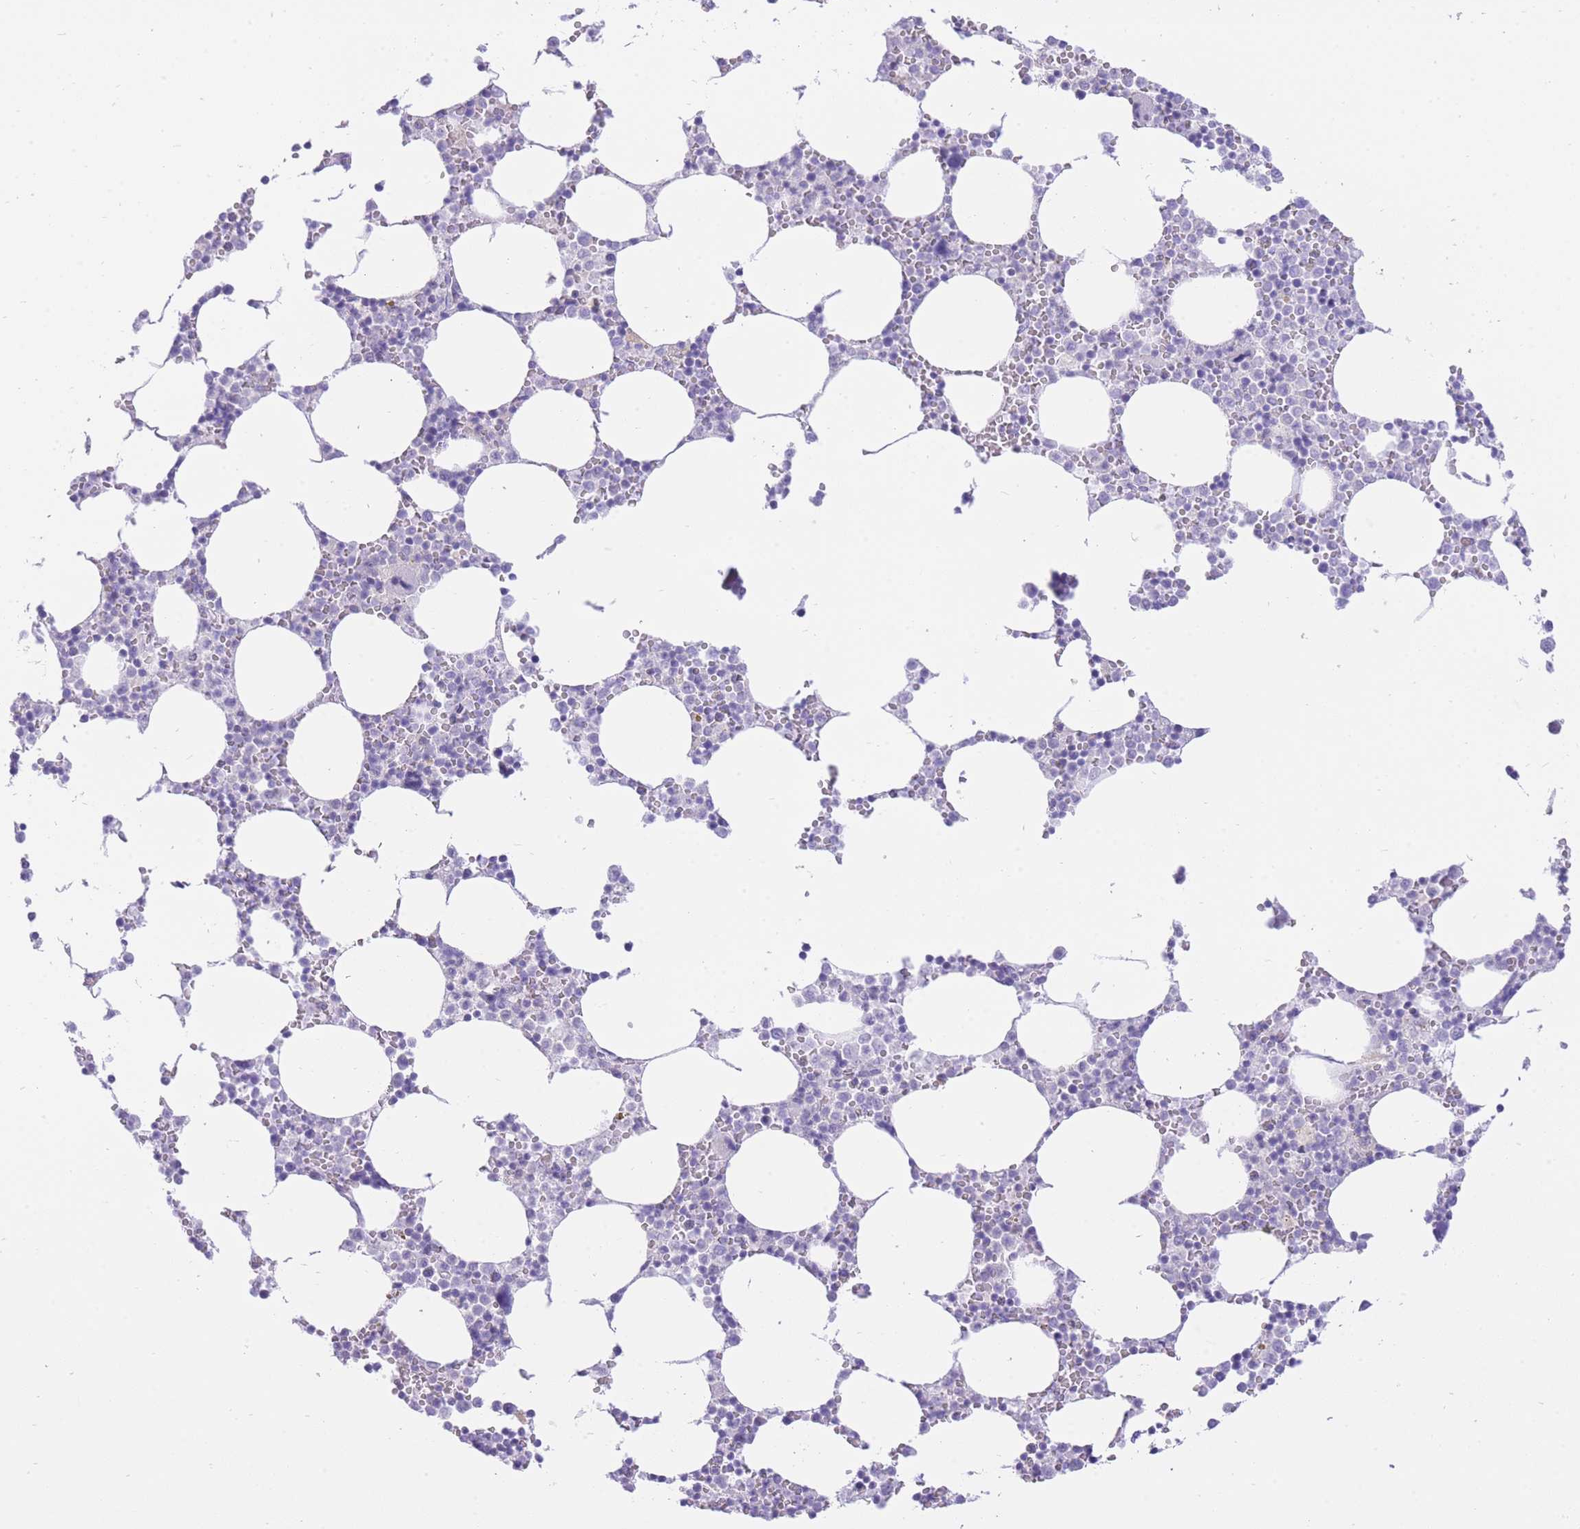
{"staining": {"intensity": "negative", "quantity": "none", "location": "none"}, "tissue": "bone marrow", "cell_type": "Hematopoietic cells", "image_type": "normal", "snomed": [{"axis": "morphology", "description": "Normal tissue, NOS"}, {"axis": "topography", "description": "Bone marrow"}], "caption": "Immunohistochemistry image of unremarkable bone marrow: human bone marrow stained with DAB (3,3'-diaminobenzidine) displays no significant protein positivity in hematopoietic cells.", "gene": "ZNF212", "patient": {"sex": "female", "age": 64}}